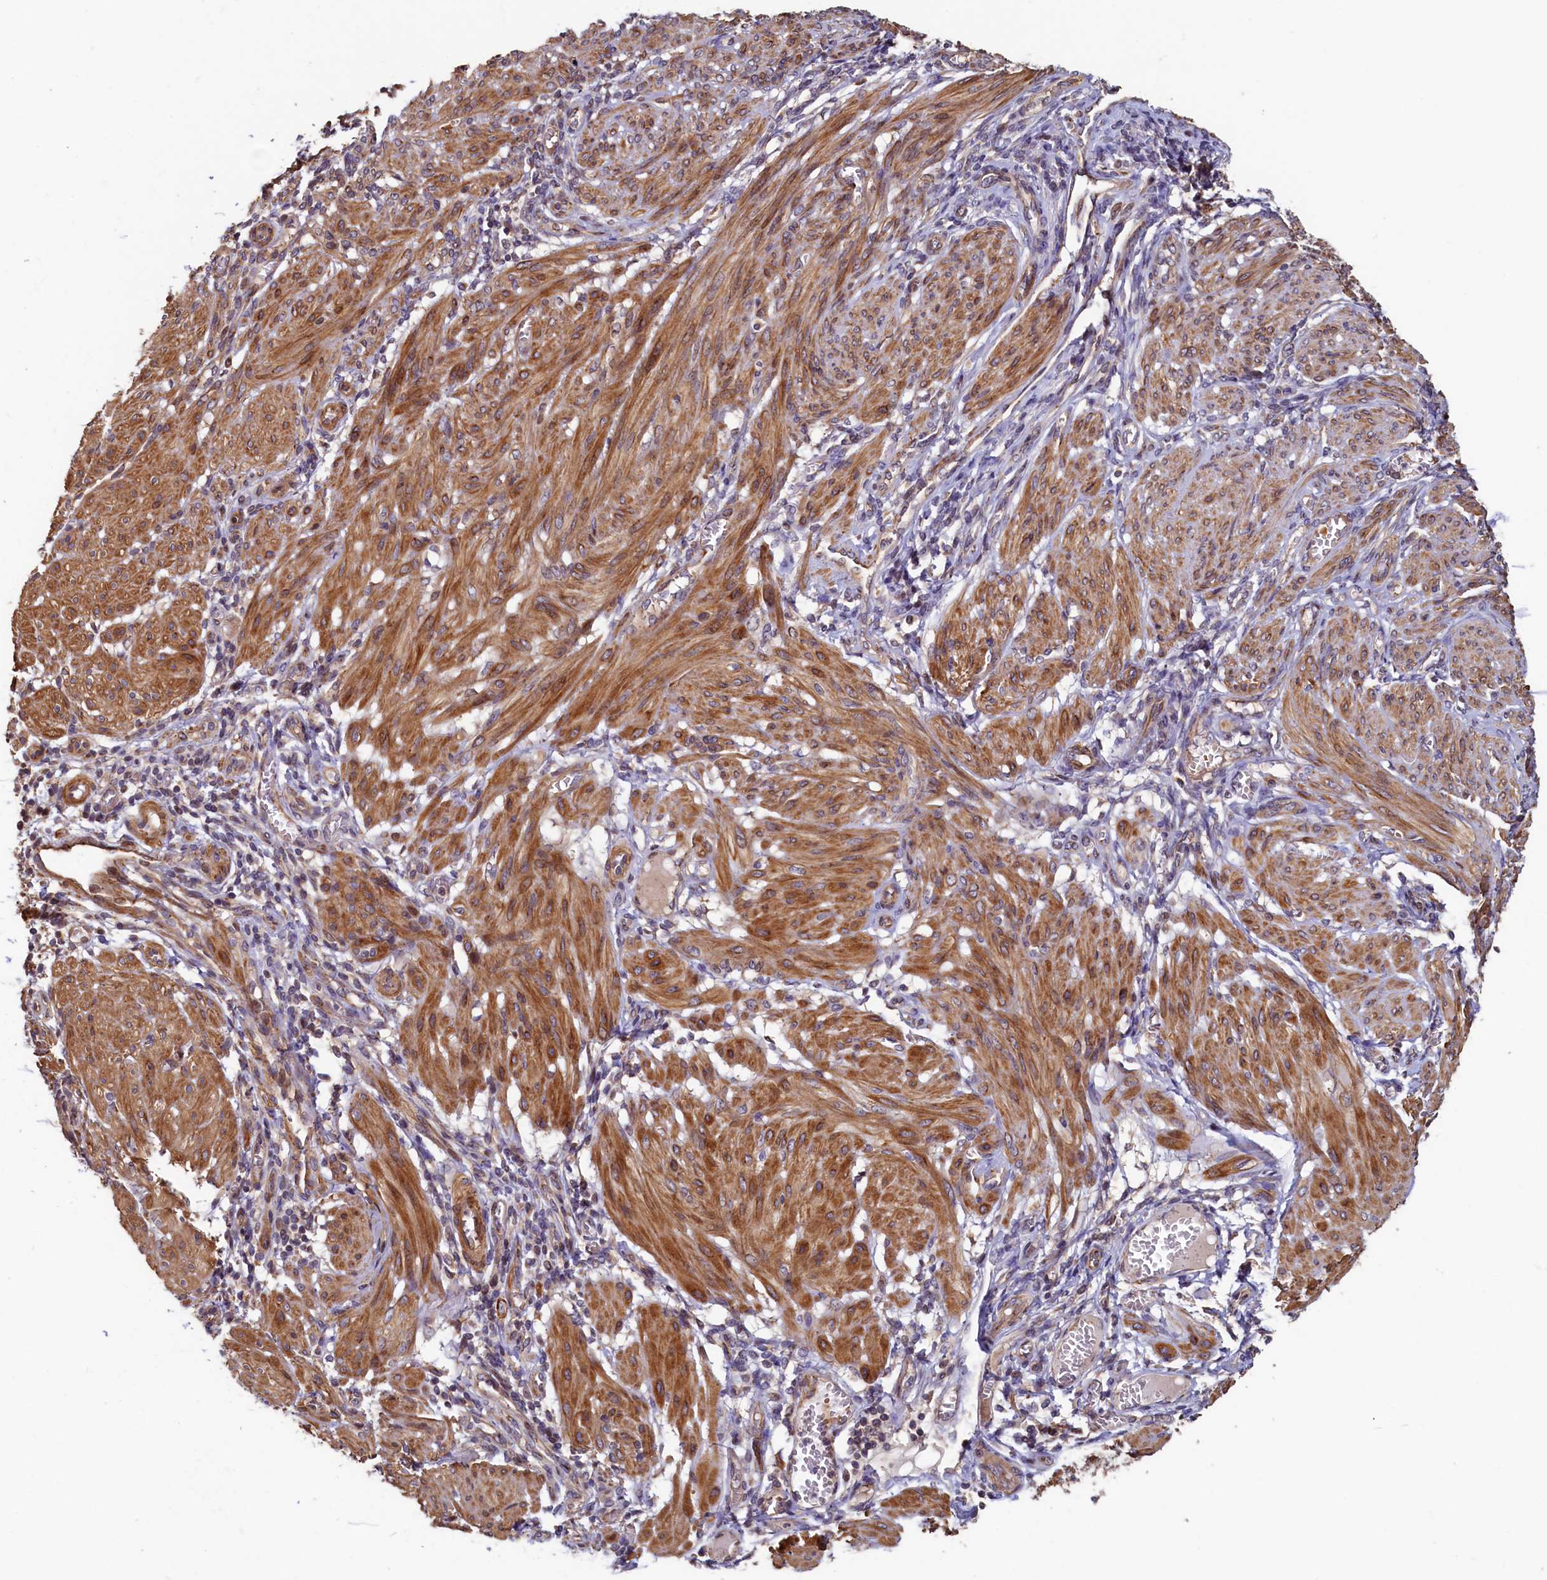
{"staining": {"intensity": "moderate", "quantity": ">75%", "location": "cytoplasmic/membranous"}, "tissue": "smooth muscle", "cell_type": "Smooth muscle cells", "image_type": "normal", "snomed": [{"axis": "morphology", "description": "Normal tissue, NOS"}, {"axis": "topography", "description": "Smooth muscle"}], "caption": "Immunohistochemistry (DAB (3,3'-diaminobenzidine)) staining of unremarkable human smooth muscle displays moderate cytoplasmic/membranous protein staining in approximately >75% of smooth muscle cells.", "gene": "TMEM181", "patient": {"sex": "female", "age": 39}}